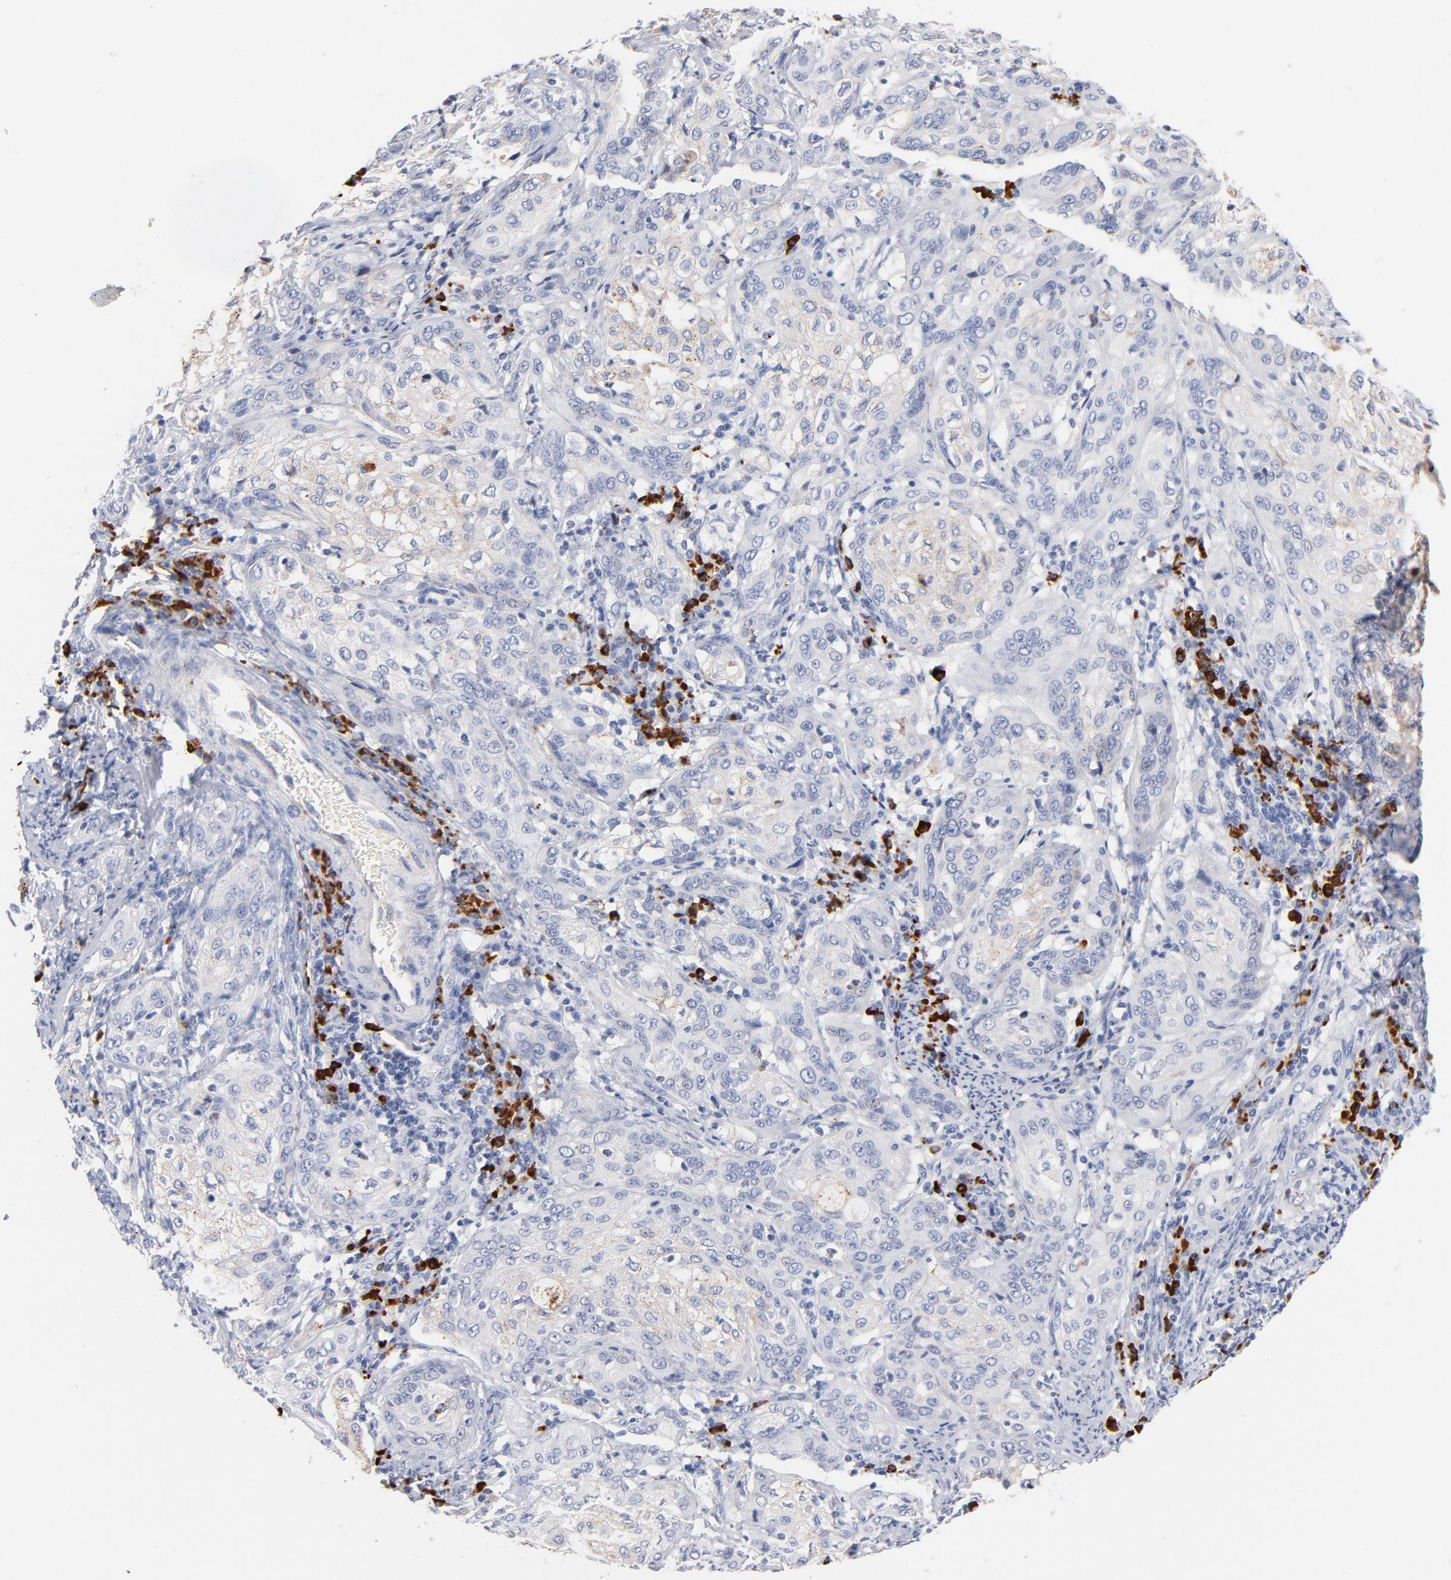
{"staining": {"intensity": "negative", "quantity": "none", "location": "none"}, "tissue": "cervical cancer", "cell_type": "Tumor cells", "image_type": "cancer", "snomed": [{"axis": "morphology", "description": "Squamous cell carcinoma, NOS"}, {"axis": "topography", "description": "Cervix"}], "caption": "Tumor cells show no significant protein expression in squamous cell carcinoma (cervical).", "gene": "PLAT", "patient": {"sex": "female", "age": 41}}